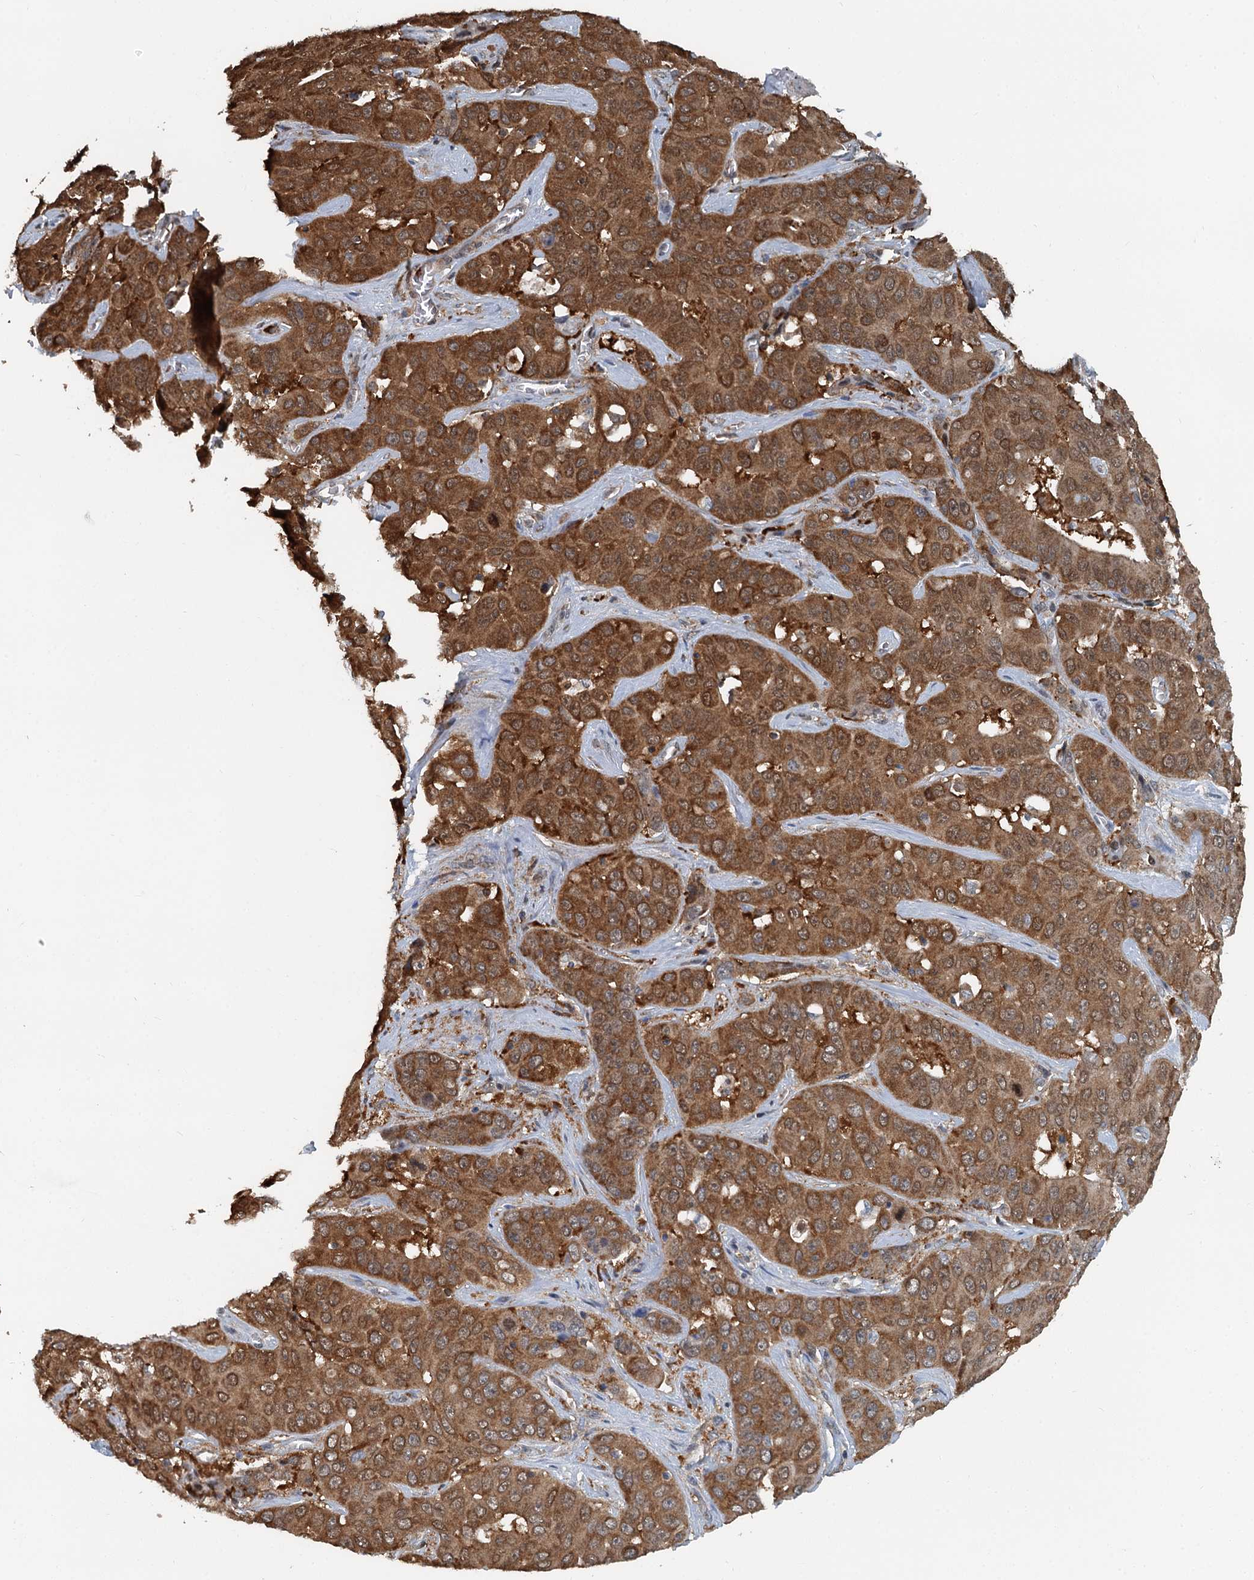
{"staining": {"intensity": "strong", "quantity": ">75%", "location": "cytoplasmic/membranous"}, "tissue": "liver cancer", "cell_type": "Tumor cells", "image_type": "cancer", "snomed": [{"axis": "morphology", "description": "Cholangiocarcinoma"}, {"axis": "topography", "description": "Liver"}], "caption": "An image of cholangiocarcinoma (liver) stained for a protein shows strong cytoplasmic/membranous brown staining in tumor cells. (DAB (3,3'-diaminobenzidine) = brown stain, brightfield microscopy at high magnification).", "gene": "GPI", "patient": {"sex": "female", "age": 52}}